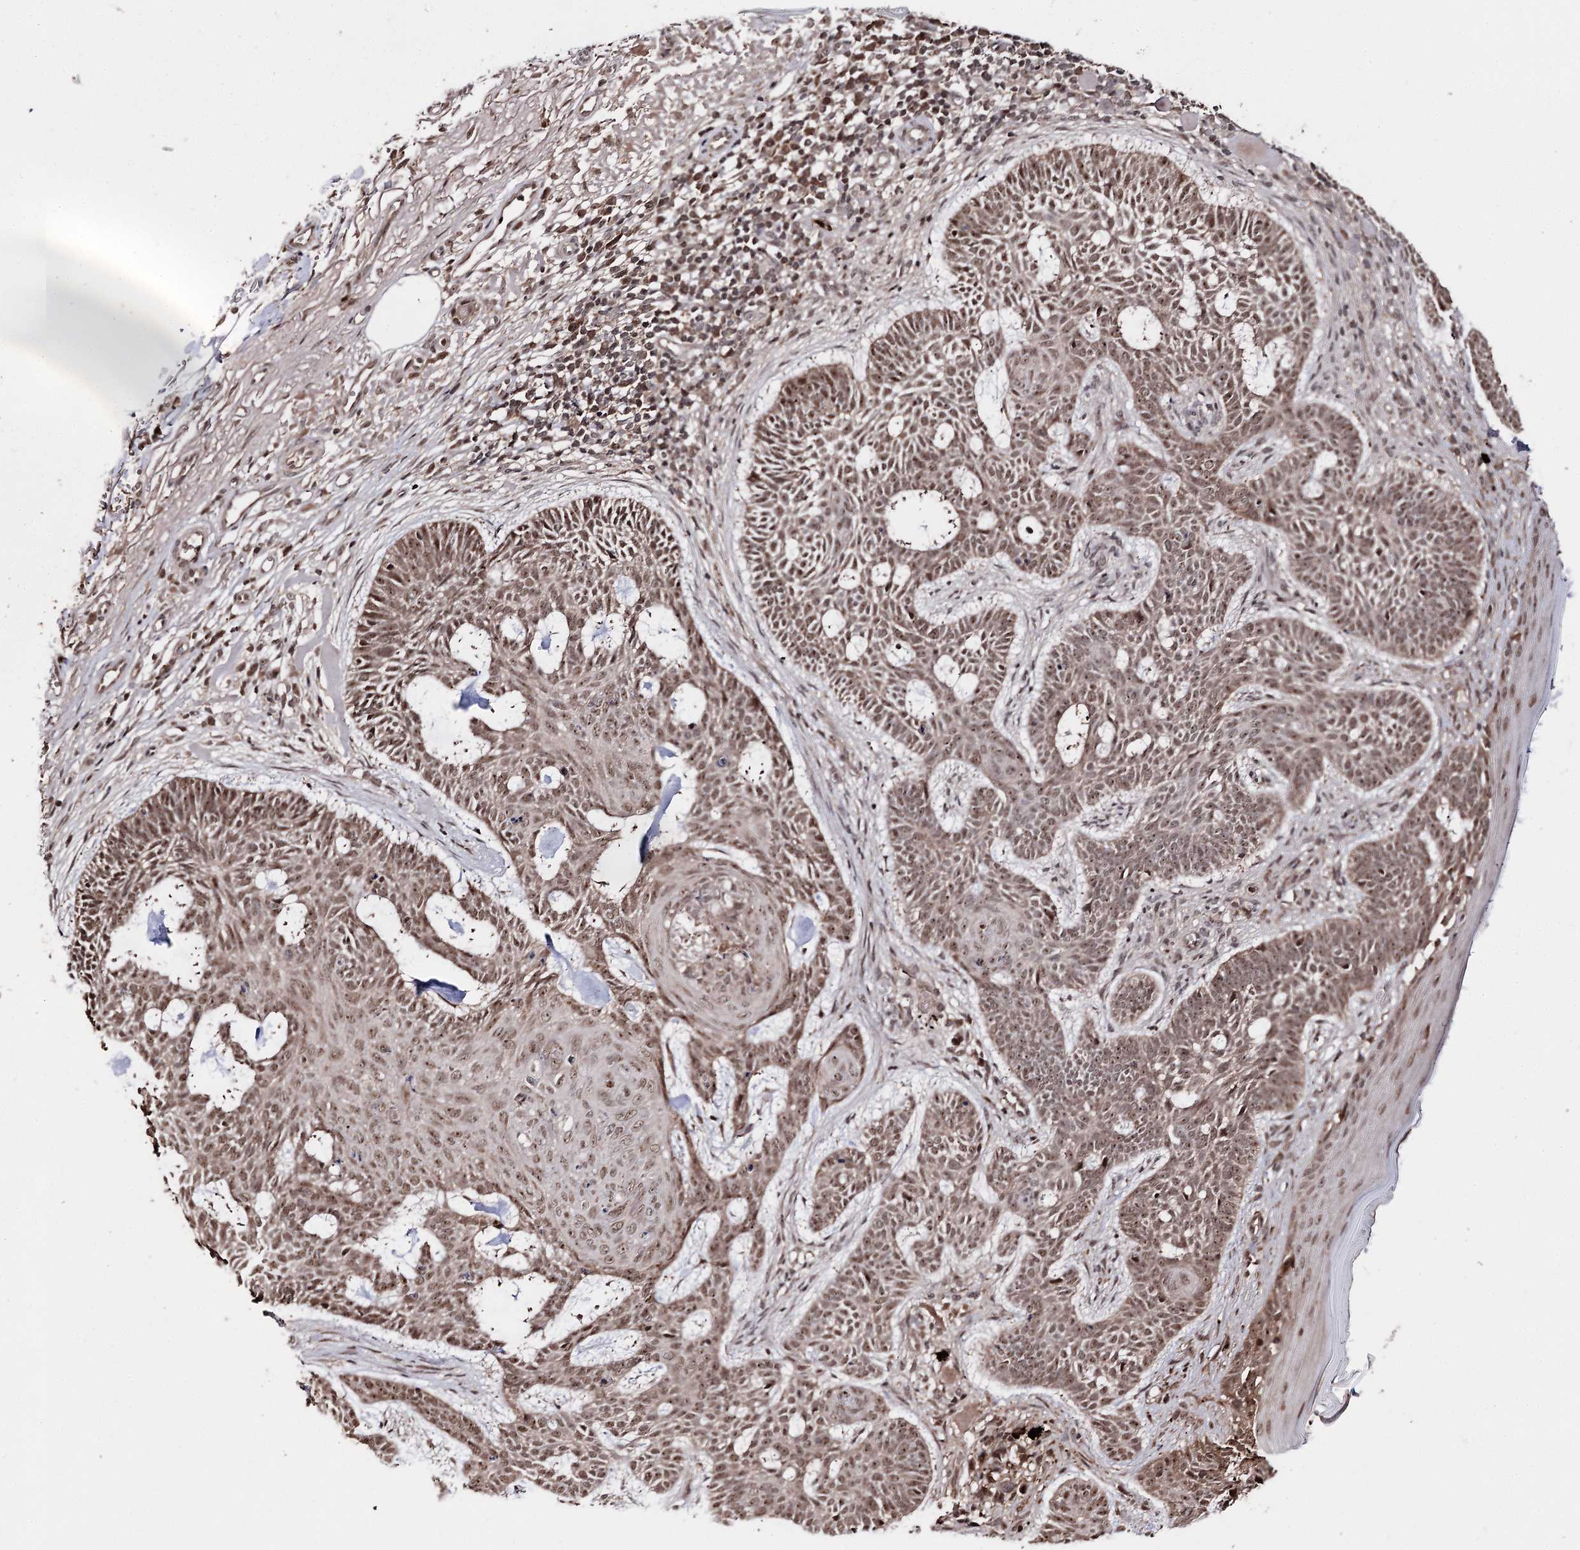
{"staining": {"intensity": "moderate", "quantity": ">75%", "location": "nuclear"}, "tissue": "skin cancer", "cell_type": "Tumor cells", "image_type": "cancer", "snomed": [{"axis": "morphology", "description": "Basal cell carcinoma"}, {"axis": "topography", "description": "Skin"}], "caption": "This histopathology image demonstrates immunohistochemistry staining of human skin cancer, with medium moderate nuclear positivity in approximately >75% of tumor cells.", "gene": "FAM53B", "patient": {"sex": "male", "age": 85}}